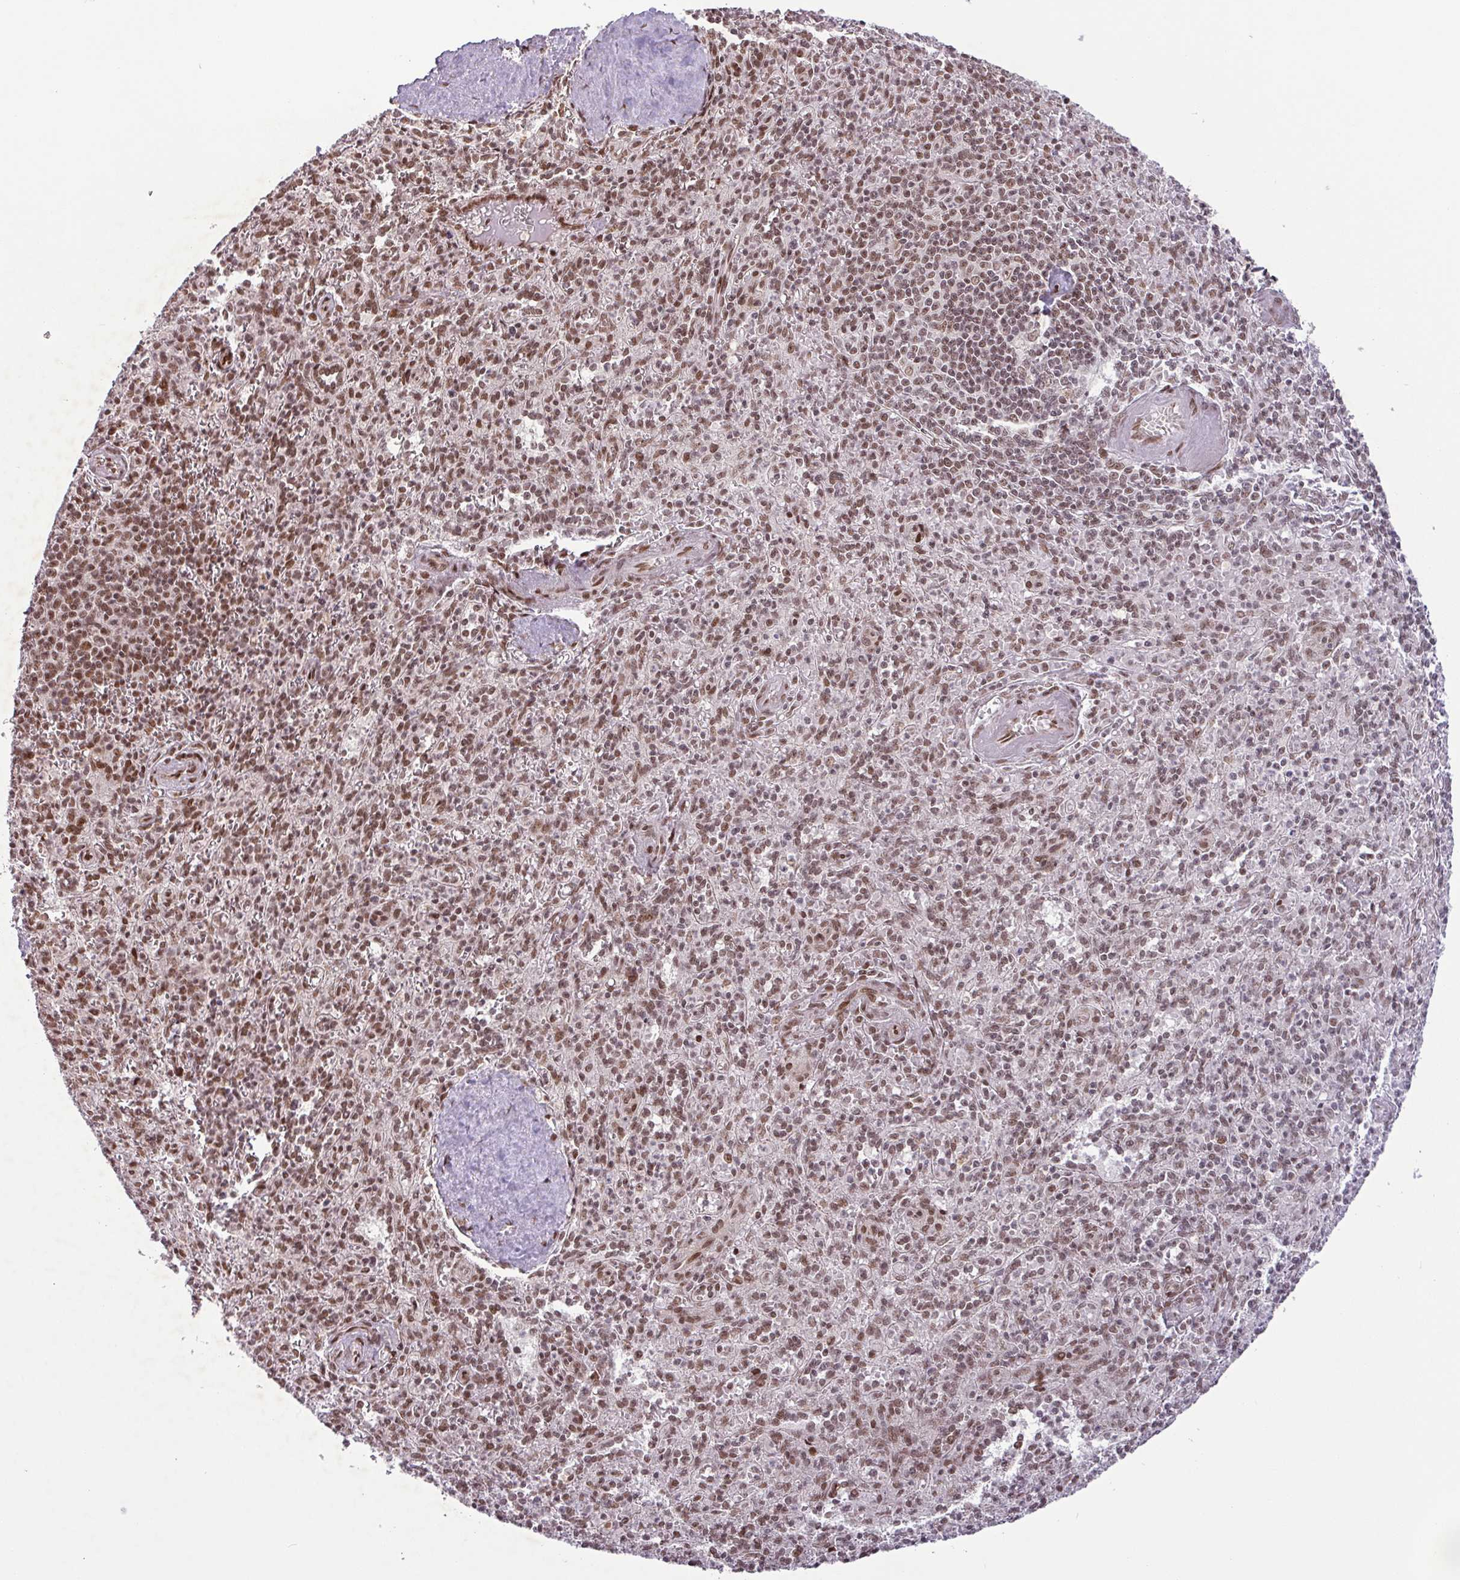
{"staining": {"intensity": "moderate", "quantity": ">75%", "location": "nuclear"}, "tissue": "spleen", "cell_type": "Cells in red pulp", "image_type": "normal", "snomed": [{"axis": "morphology", "description": "Normal tissue, NOS"}, {"axis": "topography", "description": "Spleen"}], "caption": "Normal spleen was stained to show a protein in brown. There is medium levels of moderate nuclear expression in about >75% of cells in red pulp. (brown staining indicates protein expression, while blue staining denotes nuclei).", "gene": "SRSF2", "patient": {"sex": "female", "age": 70}}